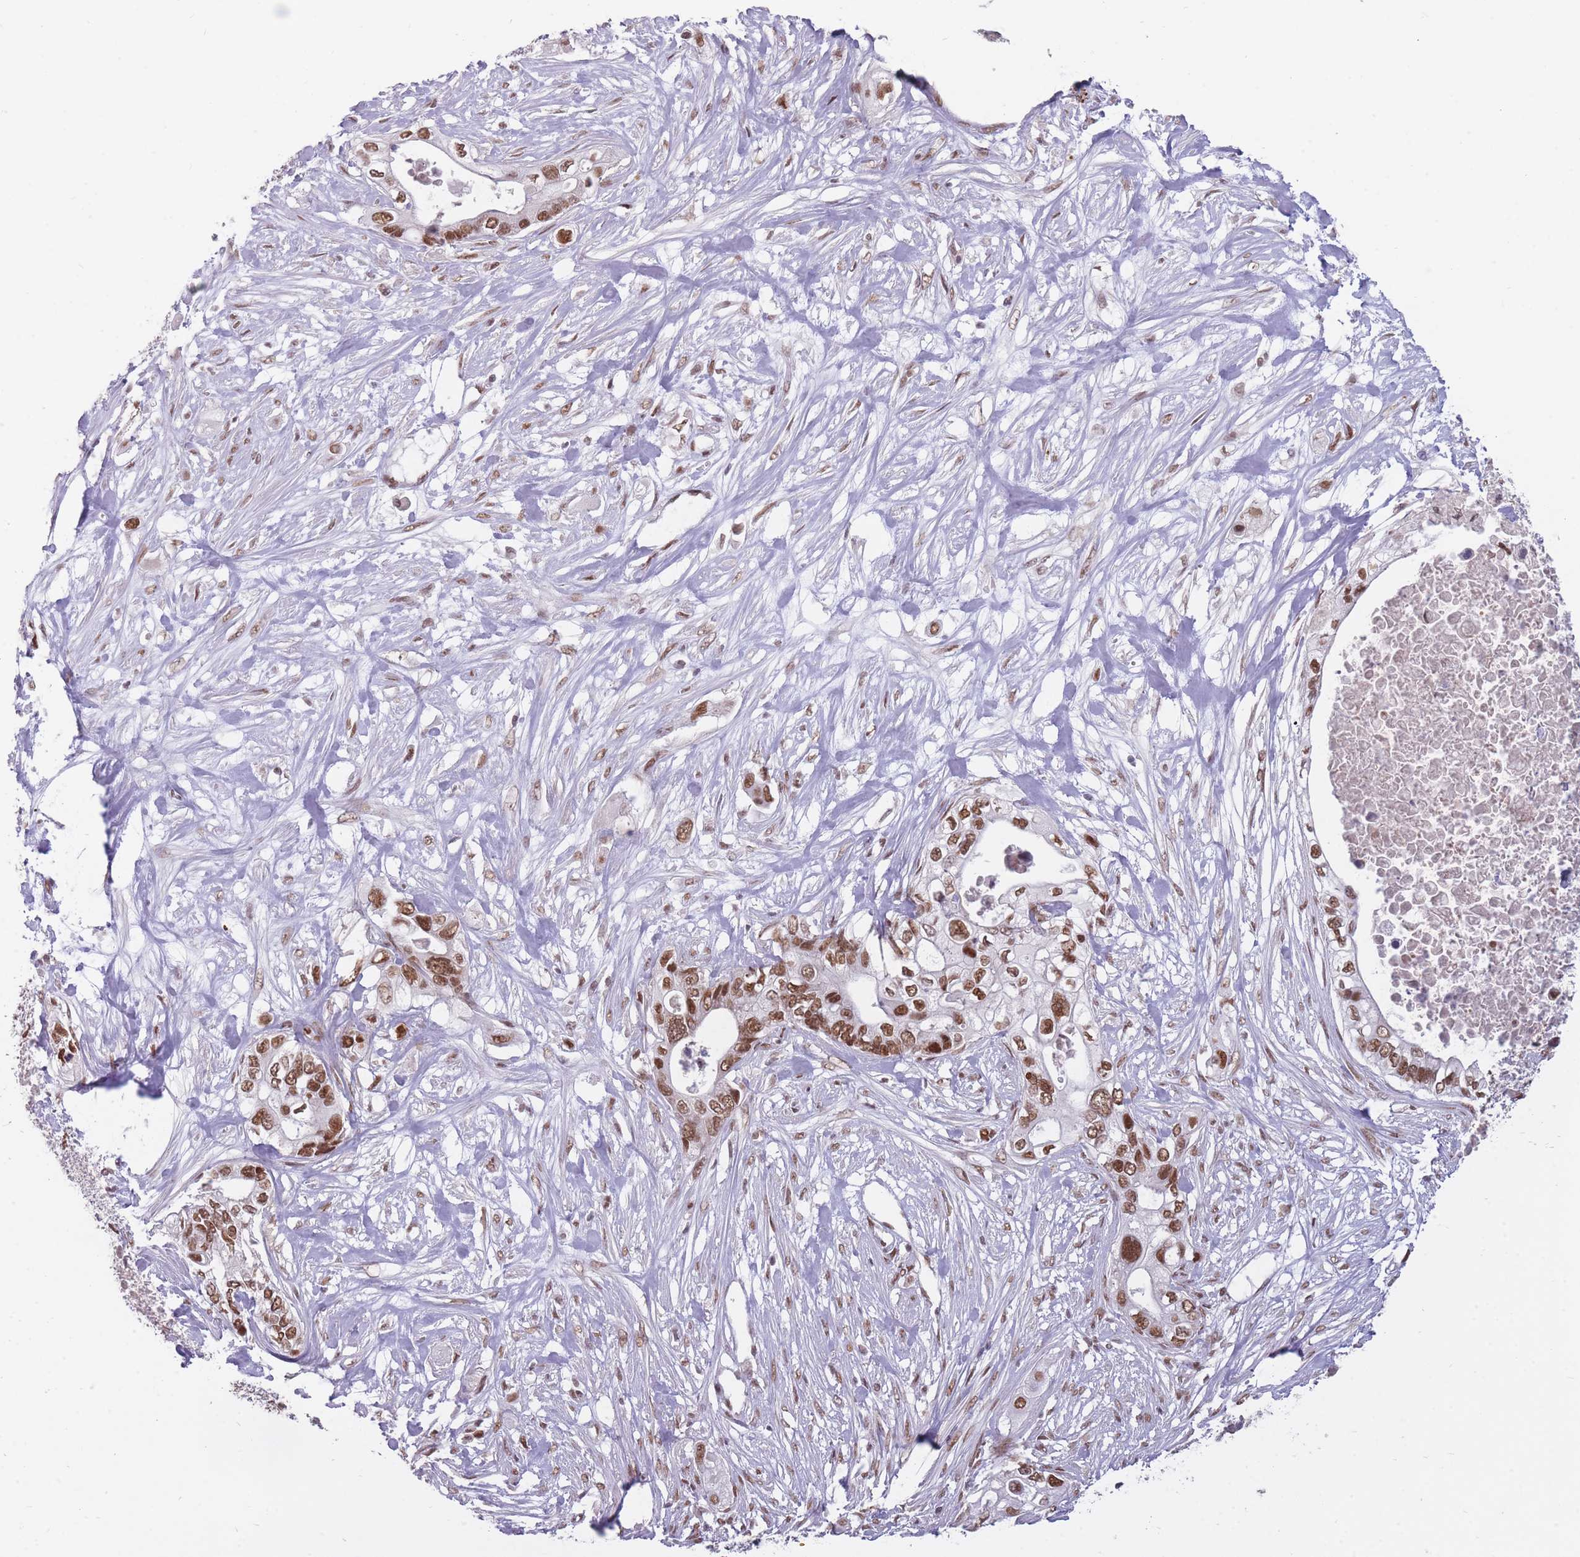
{"staining": {"intensity": "moderate", "quantity": ">75%", "location": "cytoplasmic/membranous"}, "tissue": "pancreatic cancer", "cell_type": "Tumor cells", "image_type": "cancer", "snomed": [{"axis": "morphology", "description": "Adenocarcinoma, NOS"}, {"axis": "topography", "description": "Pancreas"}], "caption": "Tumor cells show medium levels of moderate cytoplasmic/membranous positivity in approximately >75% of cells in human pancreatic cancer. Nuclei are stained in blue.", "gene": "HNRNPUL1", "patient": {"sex": "female", "age": 63}}